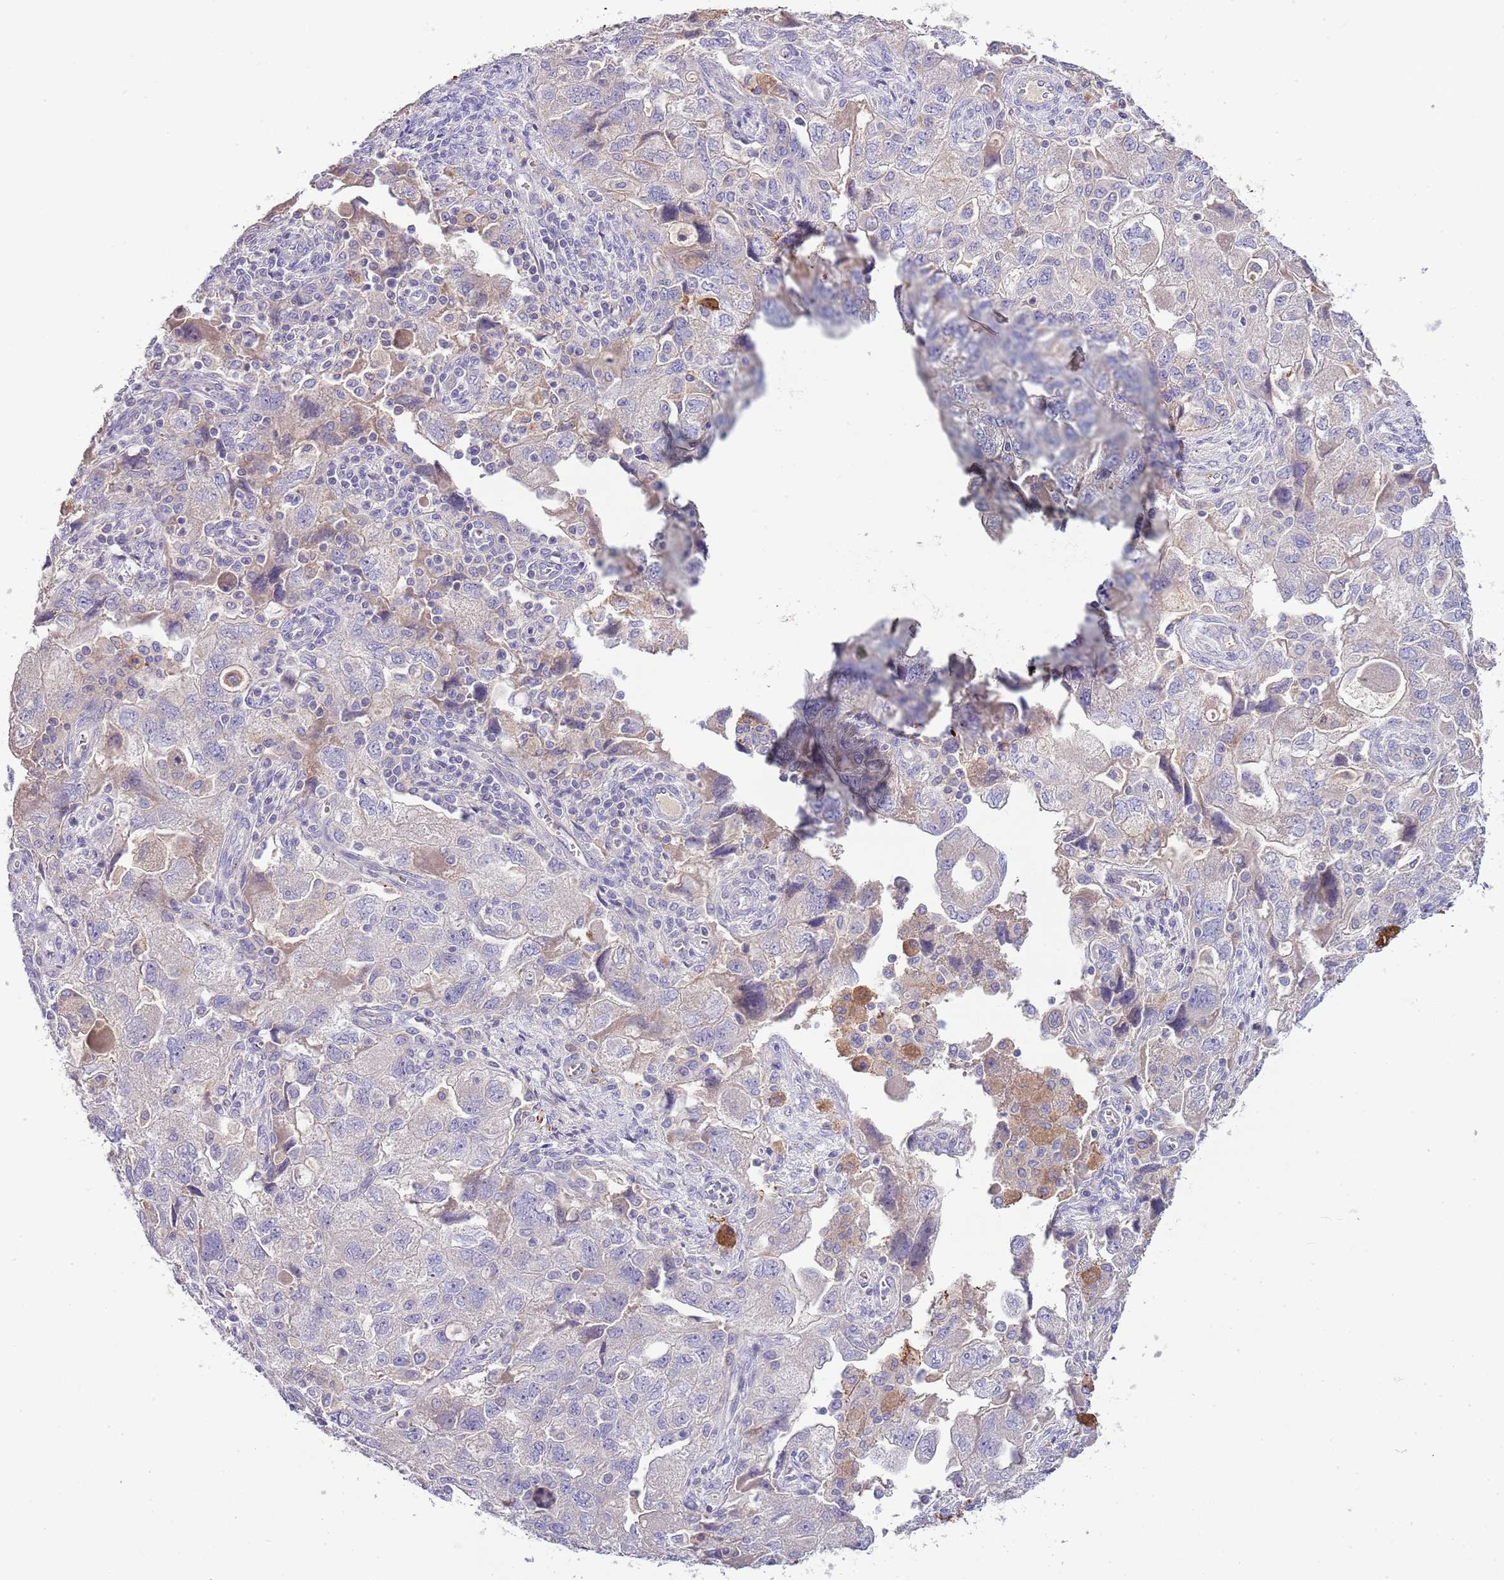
{"staining": {"intensity": "negative", "quantity": "none", "location": "none"}, "tissue": "ovarian cancer", "cell_type": "Tumor cells", "image_type": "cancer", "snomed": [{"axis": "morphology", "description": "Carcinoma, NOS"}, {"axis": "morphology", "description": "Cystadenocarcinoma, serous, NOS"}, {"axis": "topography", "description": "Ovary"}], "caption": "The immunohistochemistry (IHC) photomicrograph has no significant expression in tumor cells of carcinoma (ovarian) tissue.", "gene": "HES3", "patient": {"sex": "female", "age": 69}}